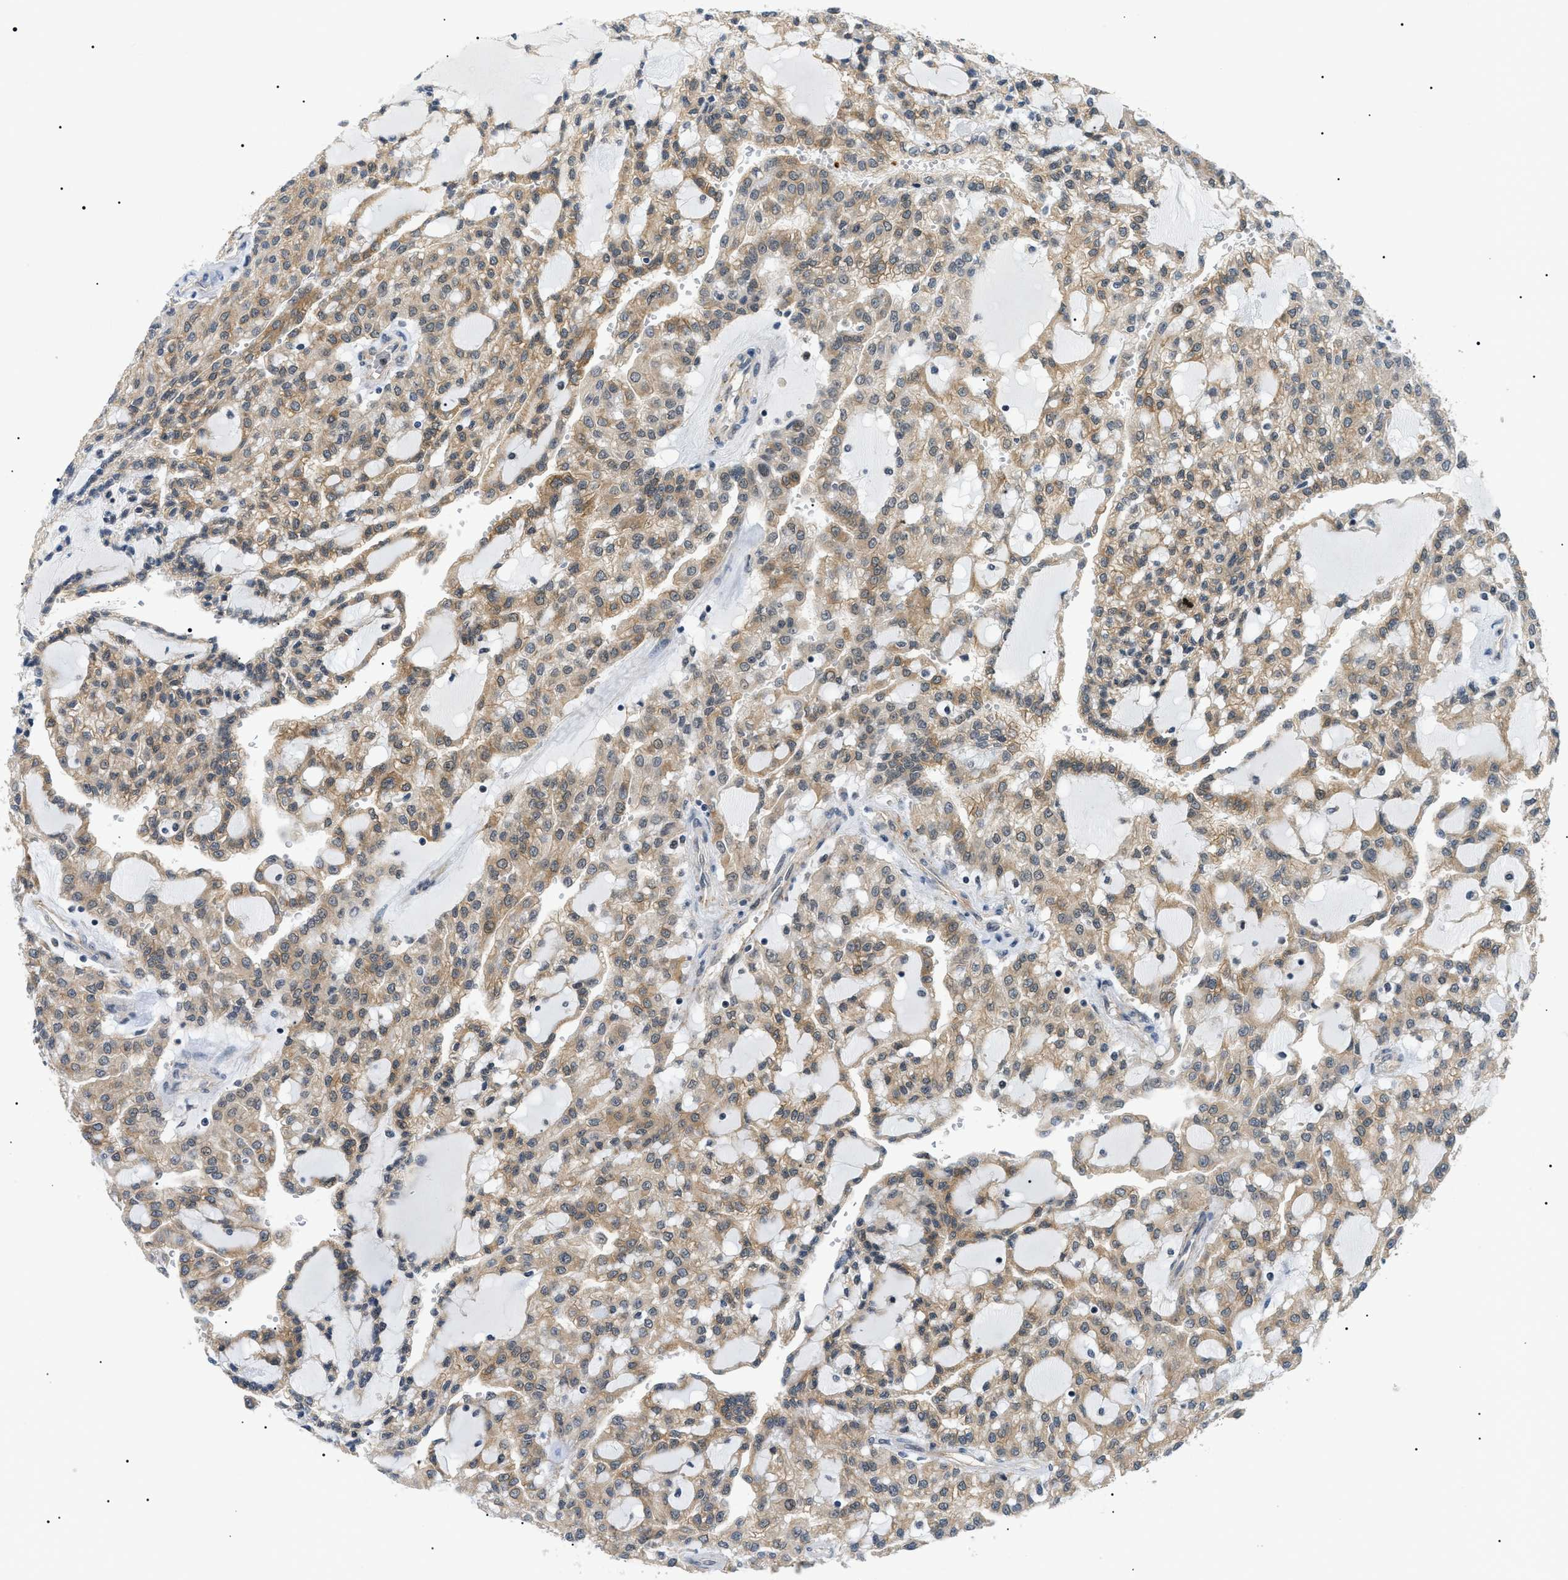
{"staining": {"intensity": "moderate", "quantity": ">75%", "location": "cytoplasmic/membranous"}, "tissue": "renal cancer", "cell_type": "Tumor cells", "image_type": "cancer", "snomed": [{"axis": "morphology", "description": "Adenocarcinoma, NOS"}, {"axis": "topography", "description": "Kidney"}], "caption": "Moderate cytoplasmic/membranous staining is identified in approximately >75% of tumor cells in renal cancer (adenocarcinoma).", "gene": "RBM15", "patient": {"sex": "male", "age": 63}}